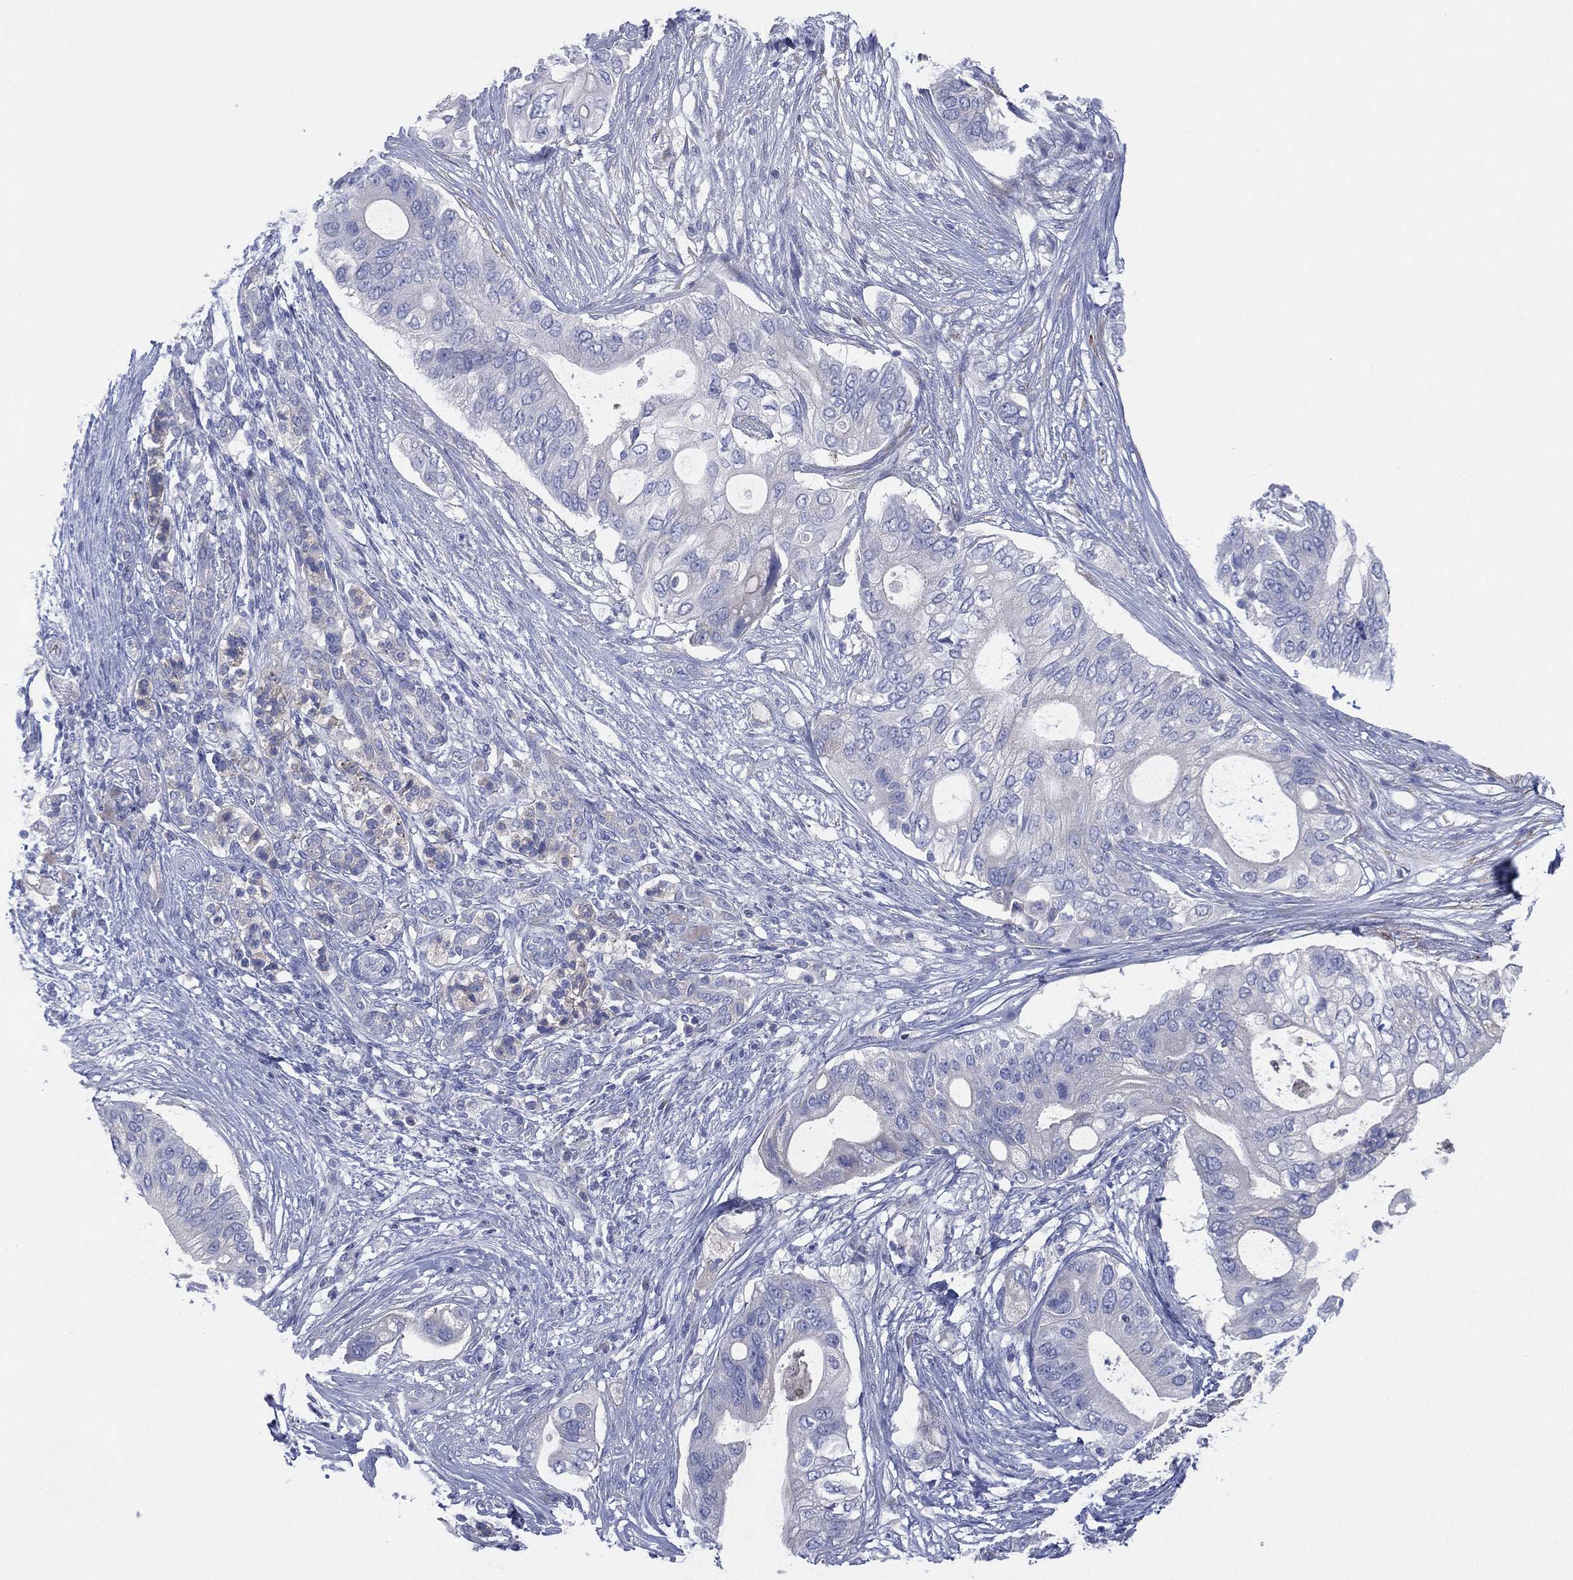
{"staining": {"intensity": "negative", "quantity": "none", "location": "none"}, "tissue": "pancreatic cancer", "cell_type": "Tumor cells", "image_type": "cancer", "snomed": [{"axis": "morphology", "description": "Adenocarcinoma, NOS"}, {"axis": "topography", "description": "Pancreas"}], "caption": "Immunohistochemistry micrograph of pancreatic adenocarcinoma stained for a protein (brown), which reveals no positivity in tumor cells.", "gene": "CYP2D6", "patient": {"sex": "female", "age": 72}}